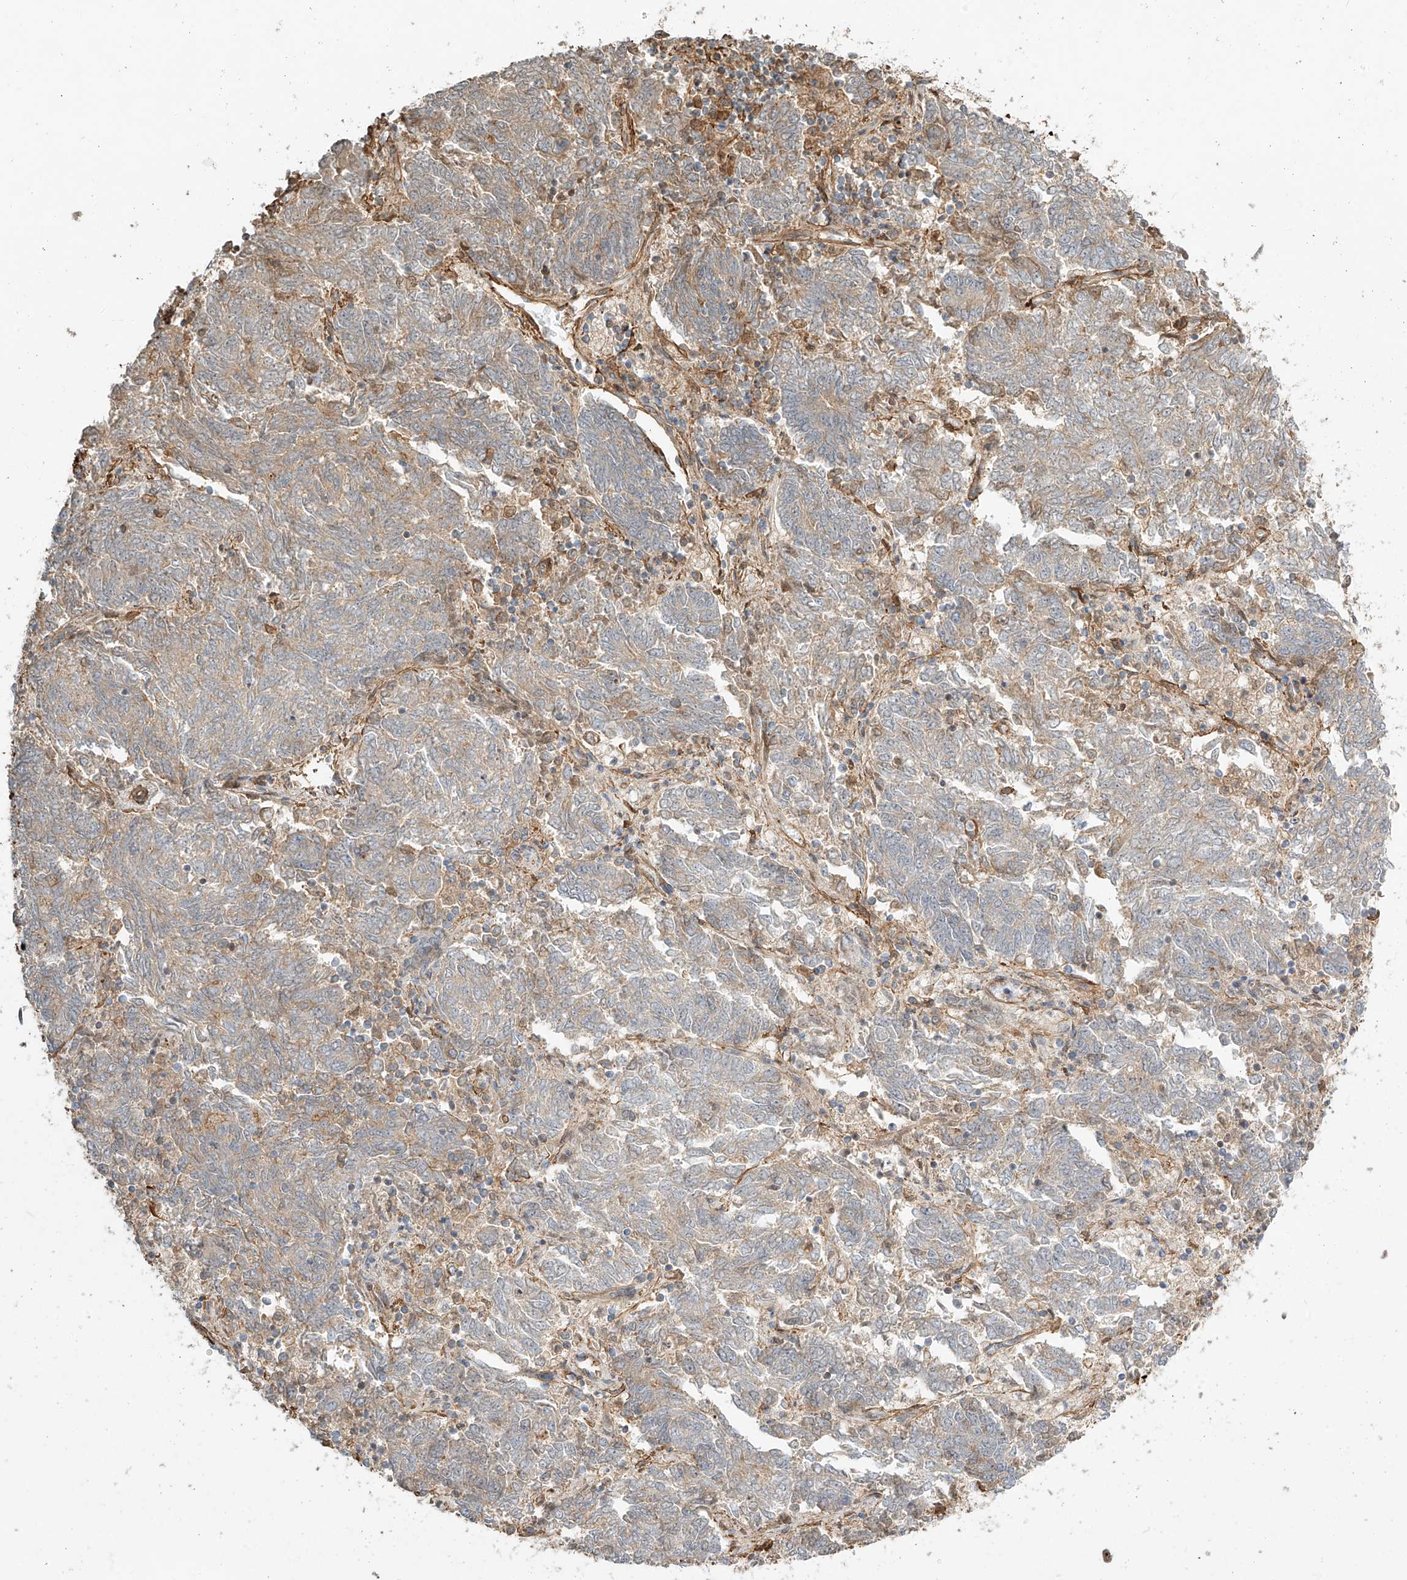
{"staining": {"intensity": "weak", "quantity": "25%-75%", "location": "cytoplasmic/membranous"}, "tissue": "endometrial cancer", "cell_type": "Tumor cells", "image_type": "cancer", "snomed": [{"axis": "morphology", "description": "Adenocarcinoma, NOS"}, {"axis": "topography", "description": "Endometrium"}], "caption": "Immunohistochemistry (IHC) (DAB (3,3'-diaminobenzidine)) staining of endometrial cancer shows weak cytoplasmic/membranous protein expression in about 25%-75% of tumor cells. Nuclei are stained in blue.", "gene": "CSMD3", "patient": {"sex": "female", "age": 80}}